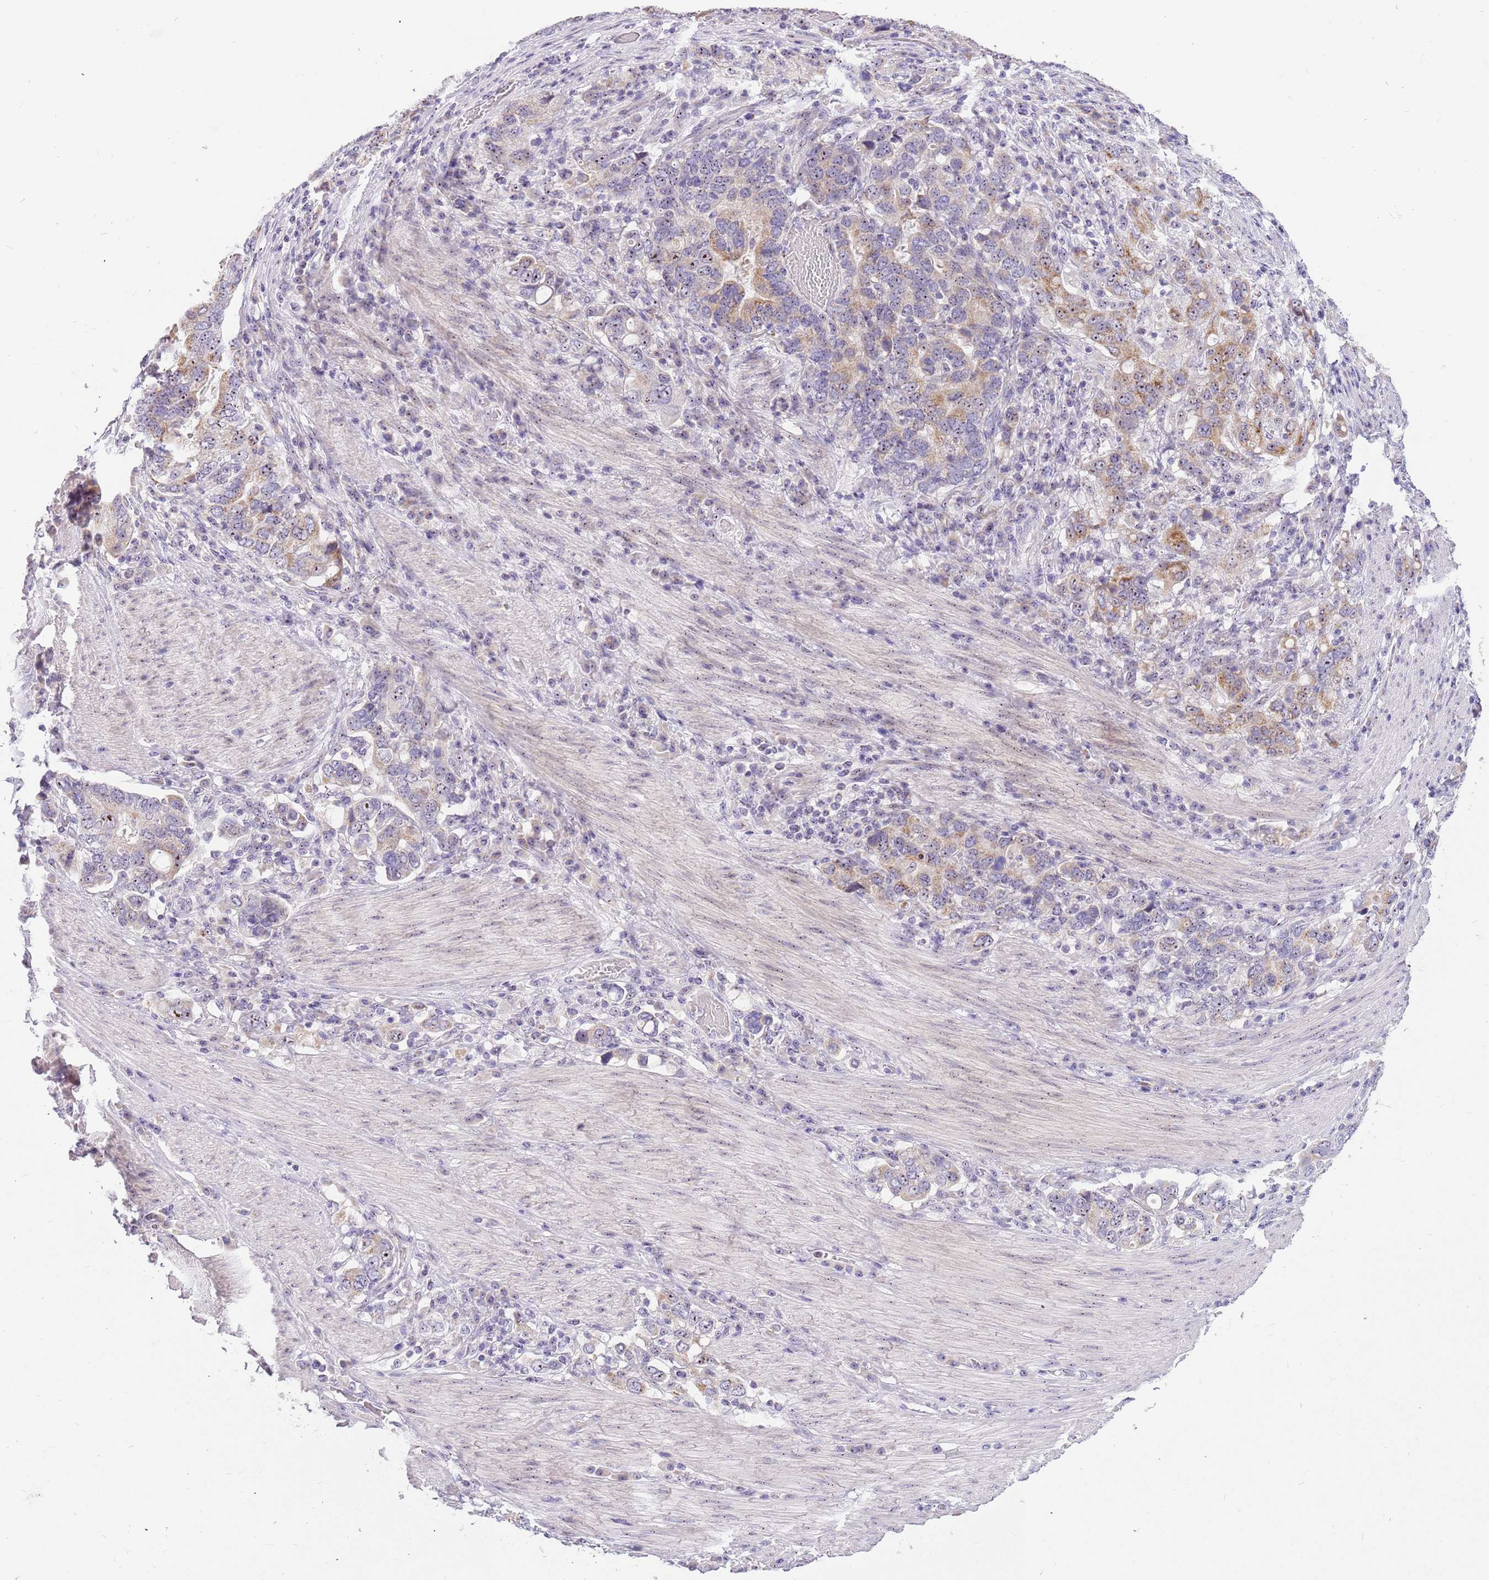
{"staining": {"intensity": "moderate", "quantity": ">75%", "location": "cytoplasmic/membranous,nuclear"}, "tissue": "stomach cancer", "cell_type": "Tumor cells", "image_type": "cancer", "snomed": [{"axis": "morphology", "description": "Adenocarcinoma, NOS"}, {"axis": "topography", "description": "Stomach, upper"}, {"axis": "topography", "description": "Stomach"}], "caption": "This histopathology image exhibits adenocarcinoma (stomach) stained with IHC to label a protein in brown. The cytoplasmic/membranous and nuclear of tumor cells show moderate positivity for the protein. Nuclei are counter-stained blue.", "gene": "DNAJA3", "patient": {"sex": "male", "age": 62}}